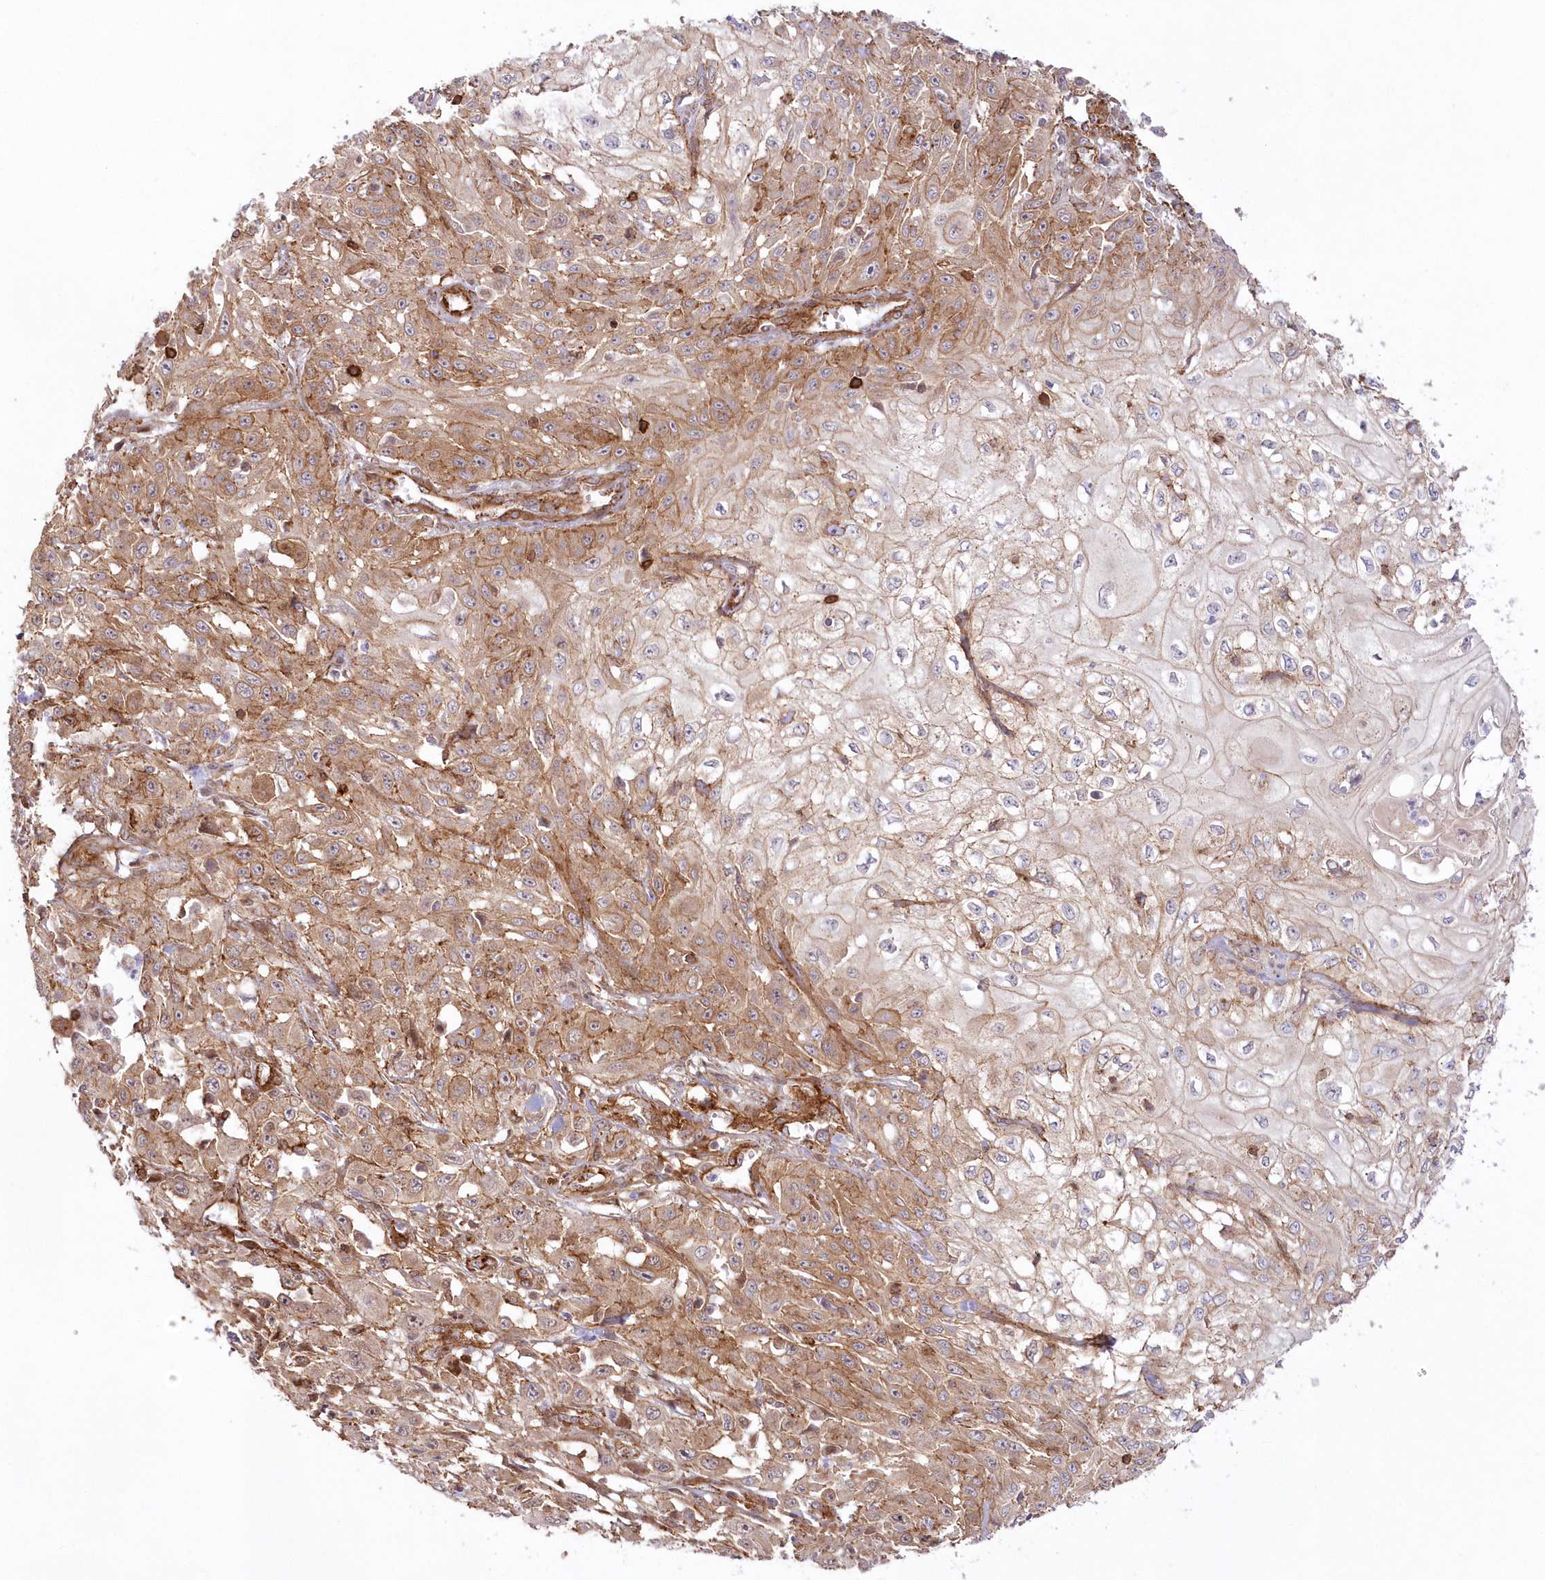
{"staining": {"intensity": "moderate", "quantity": "25%-75%", "location": "cytoplasmic/membranous"}, "tissue": "skin cancer", "cell_type": "Tumor cells", "image_type": "cancer", "snomed": [{"axis": "morphology", "description": "Squamous cell carcinoma, NOS"}, {"axis": "morphology", "description": "Squamous cell carcinoma, metastatic, NOS"}, {"axis": "topography", "description": "Skin"}, {"axis": "topography", "description": "Lymph node"}], "caption": "High-magnification brightfield microscopy of squamous cell carcinoma (skin) stained with DAB (brown) and counterstained with hematoxylin (blue). tumor cells exhibit moderate cytoplasmic/membranous staining is identified in about25%-75% of cells.", "gene": "AFAP1L2", "patient": {"sex": "male", "age": 75}}